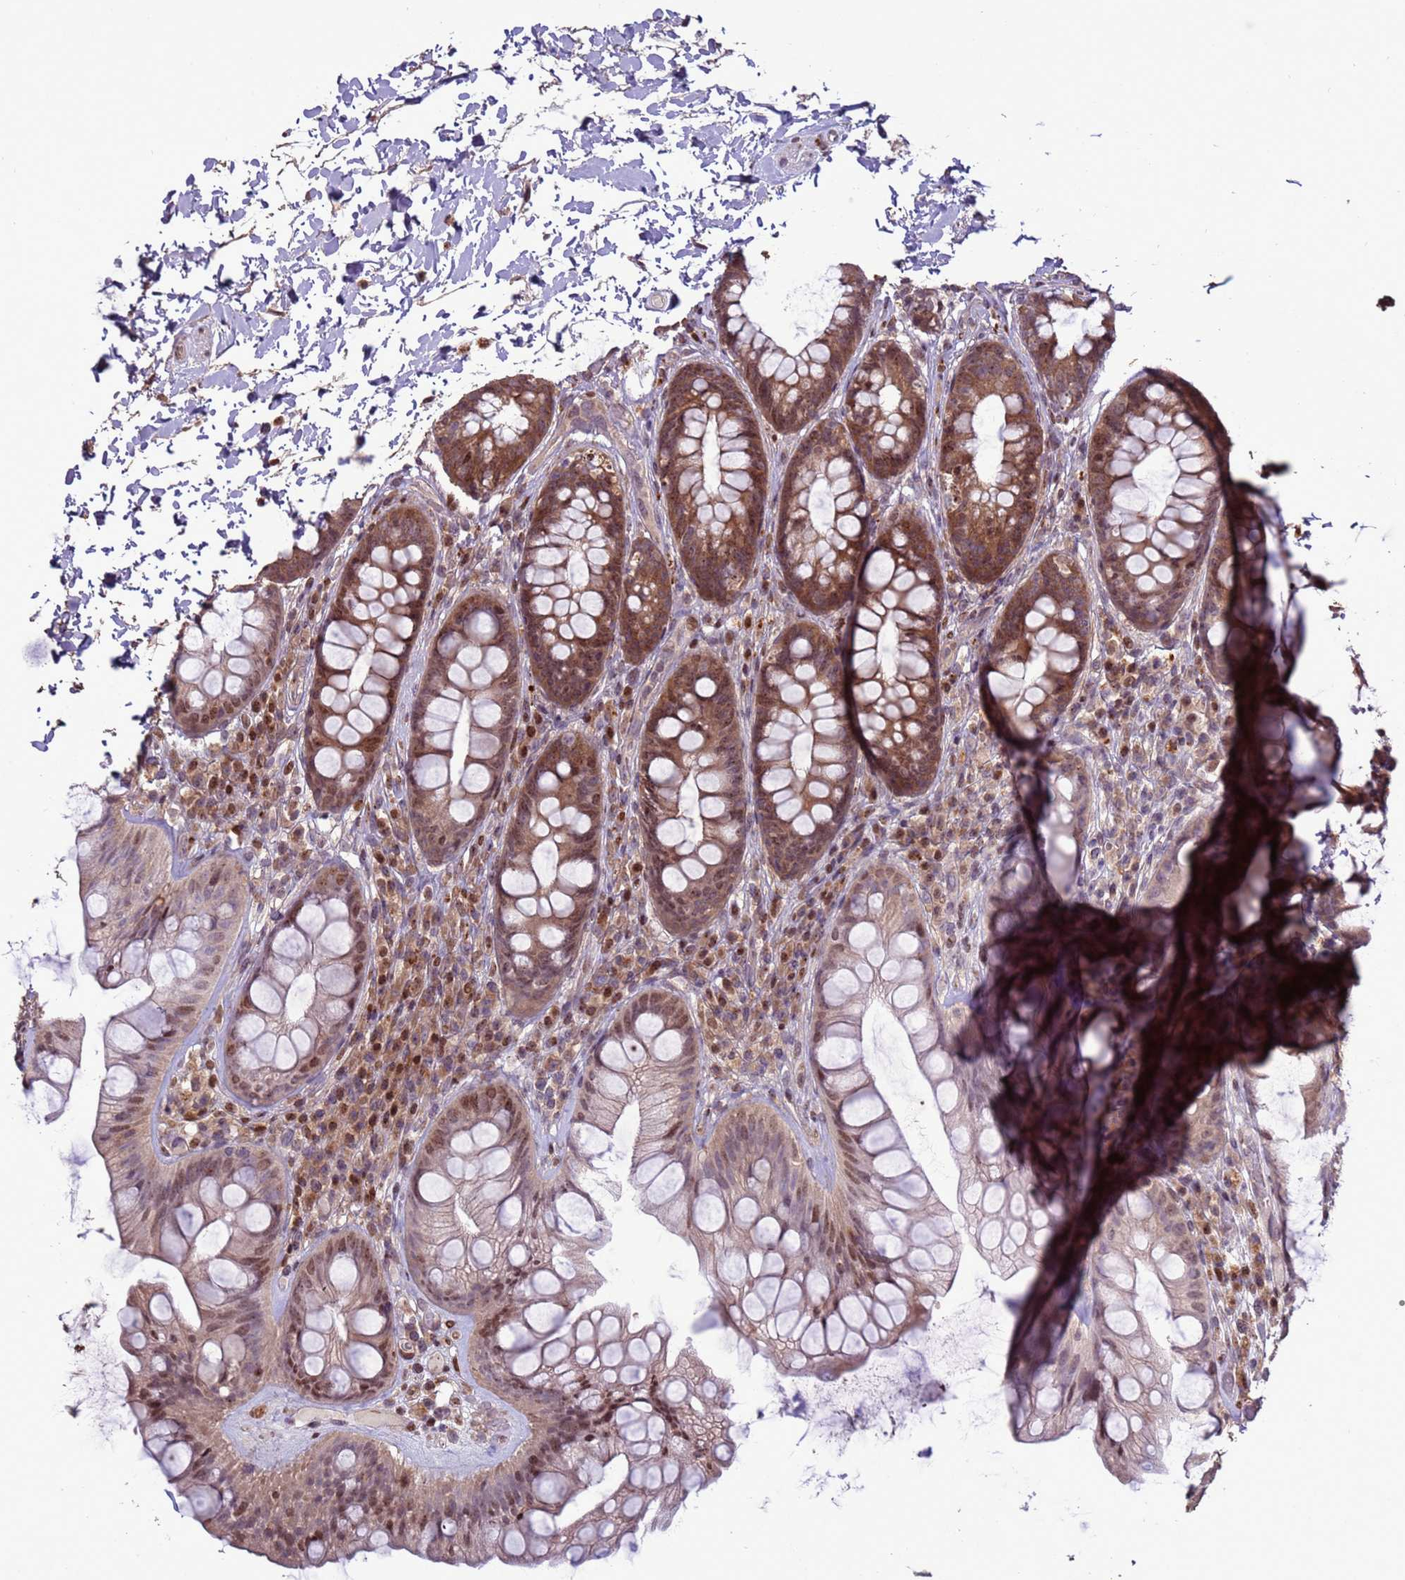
{"staining": {"intensity": "moderate", "quantity": ">75%", "location": "cytoplasmic/membranous,nuclear"}, "tissue": "rectum", "cell_type": "Glandular cells", "image_type": "normal", "snomed": [{"axis": "morphology", "description": "Normal tissue, NOS"}, {"axis": "topography", "description": "Rectum"}], "caption": "Approximately >75% of glandular cells in unremarkable human rectum demonstrate moderate cytoplasmic/membranous,nuclear protein positivity as visualized by brown immunohistochemical staining.", "gene": "HGH1", "patient": {"sex": "male", "age": 74}}